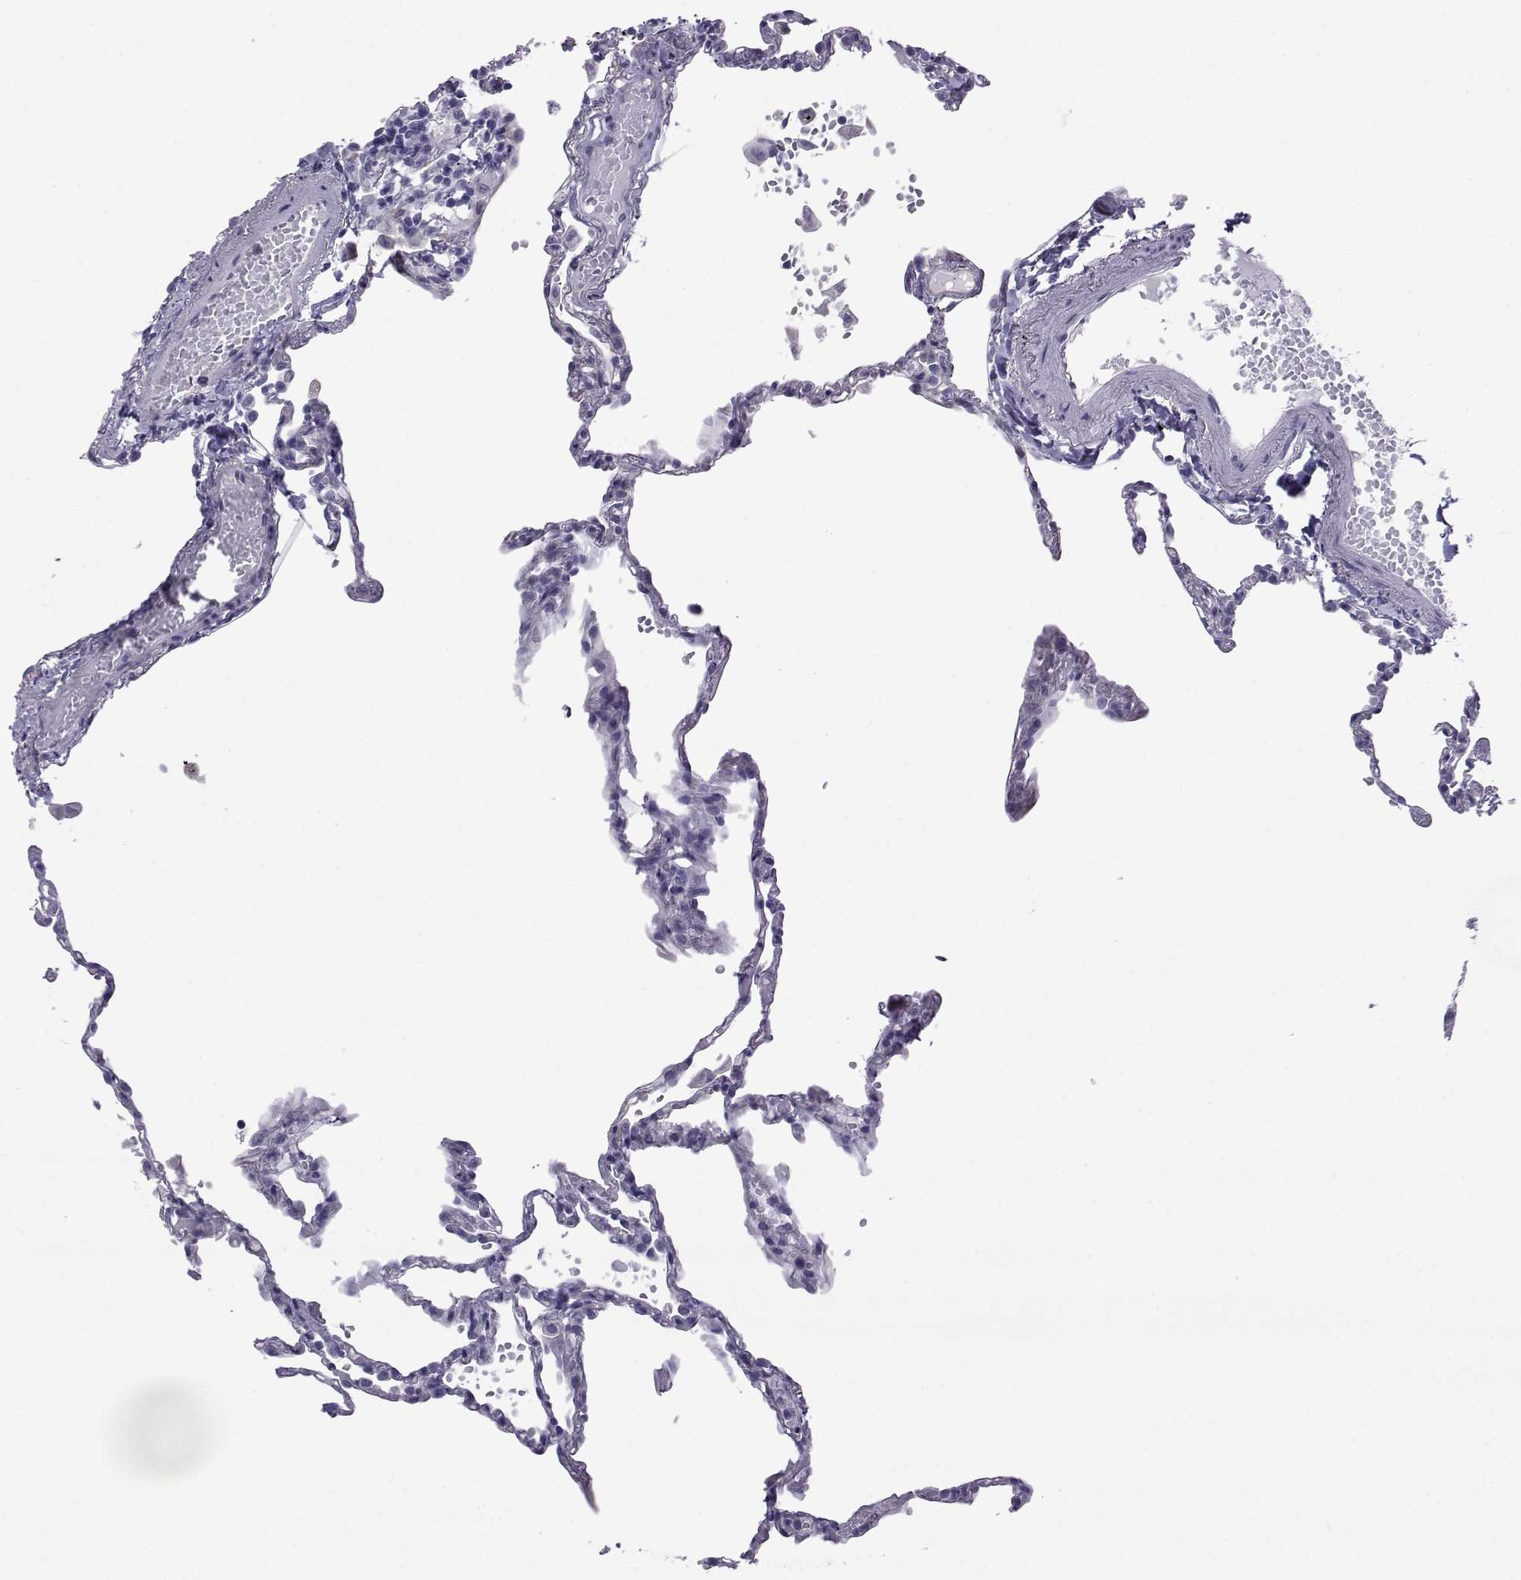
{"staining": {"intensity": "negative", "quantity": "none", "location": "none"}, "tissue": "lung", "cell_type": "Alveolar cells", "image_type": "normal", "snomed": [{"axis": "morphology", "description": "Normal tissue, NOS"}, {"axis": "topography", "description": "Lung"}], "caption": "Immunohistochemical staining of unremarkable lung shows no significant staining in alveolar cells. (DAB immunohistochemistry, high magnification).", "gene": "COL22A1", "patient": {"sex": "male", "age": 78}}